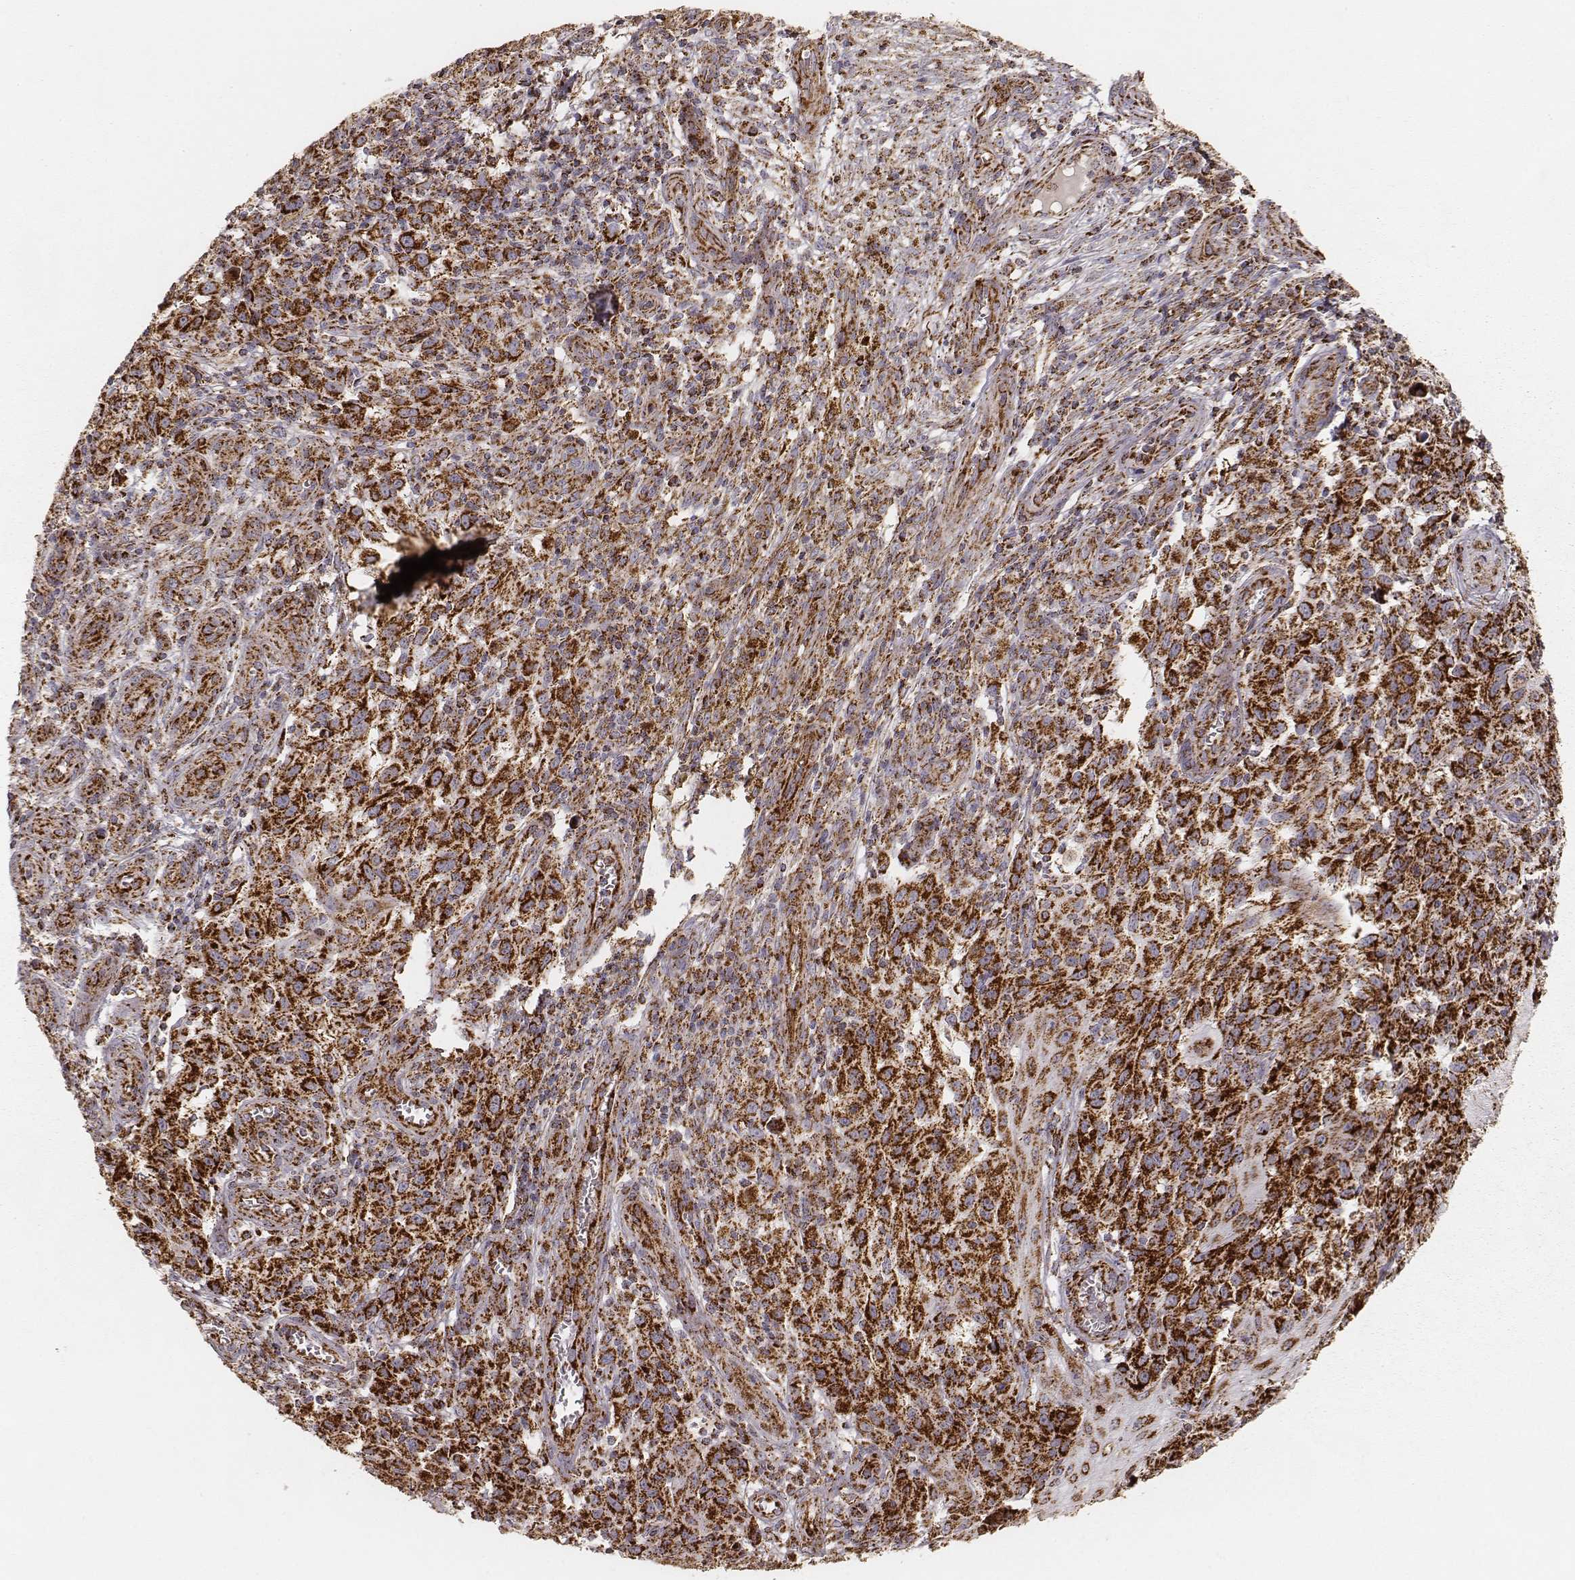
{"staining": {"intensity": "strong", "quantity": ">75%", "location": "cytoplasmic/membranous"}, "tissue": "melanoma", "cell_type": "Tumor cells", "image_type": "cancer", "snomed": [{"axis": "morphology", "description": "Malignant melanoma, NOS"}, {"axis": "topography", "description": "Skin"}], "caption": "Protein expression analysis of human malignant melanoma reveals strong cytoplasmic/membranous positivity in about >75% of tumor cells.", "gene": "CS", "patient": {"sex": "female", "age": 53}}